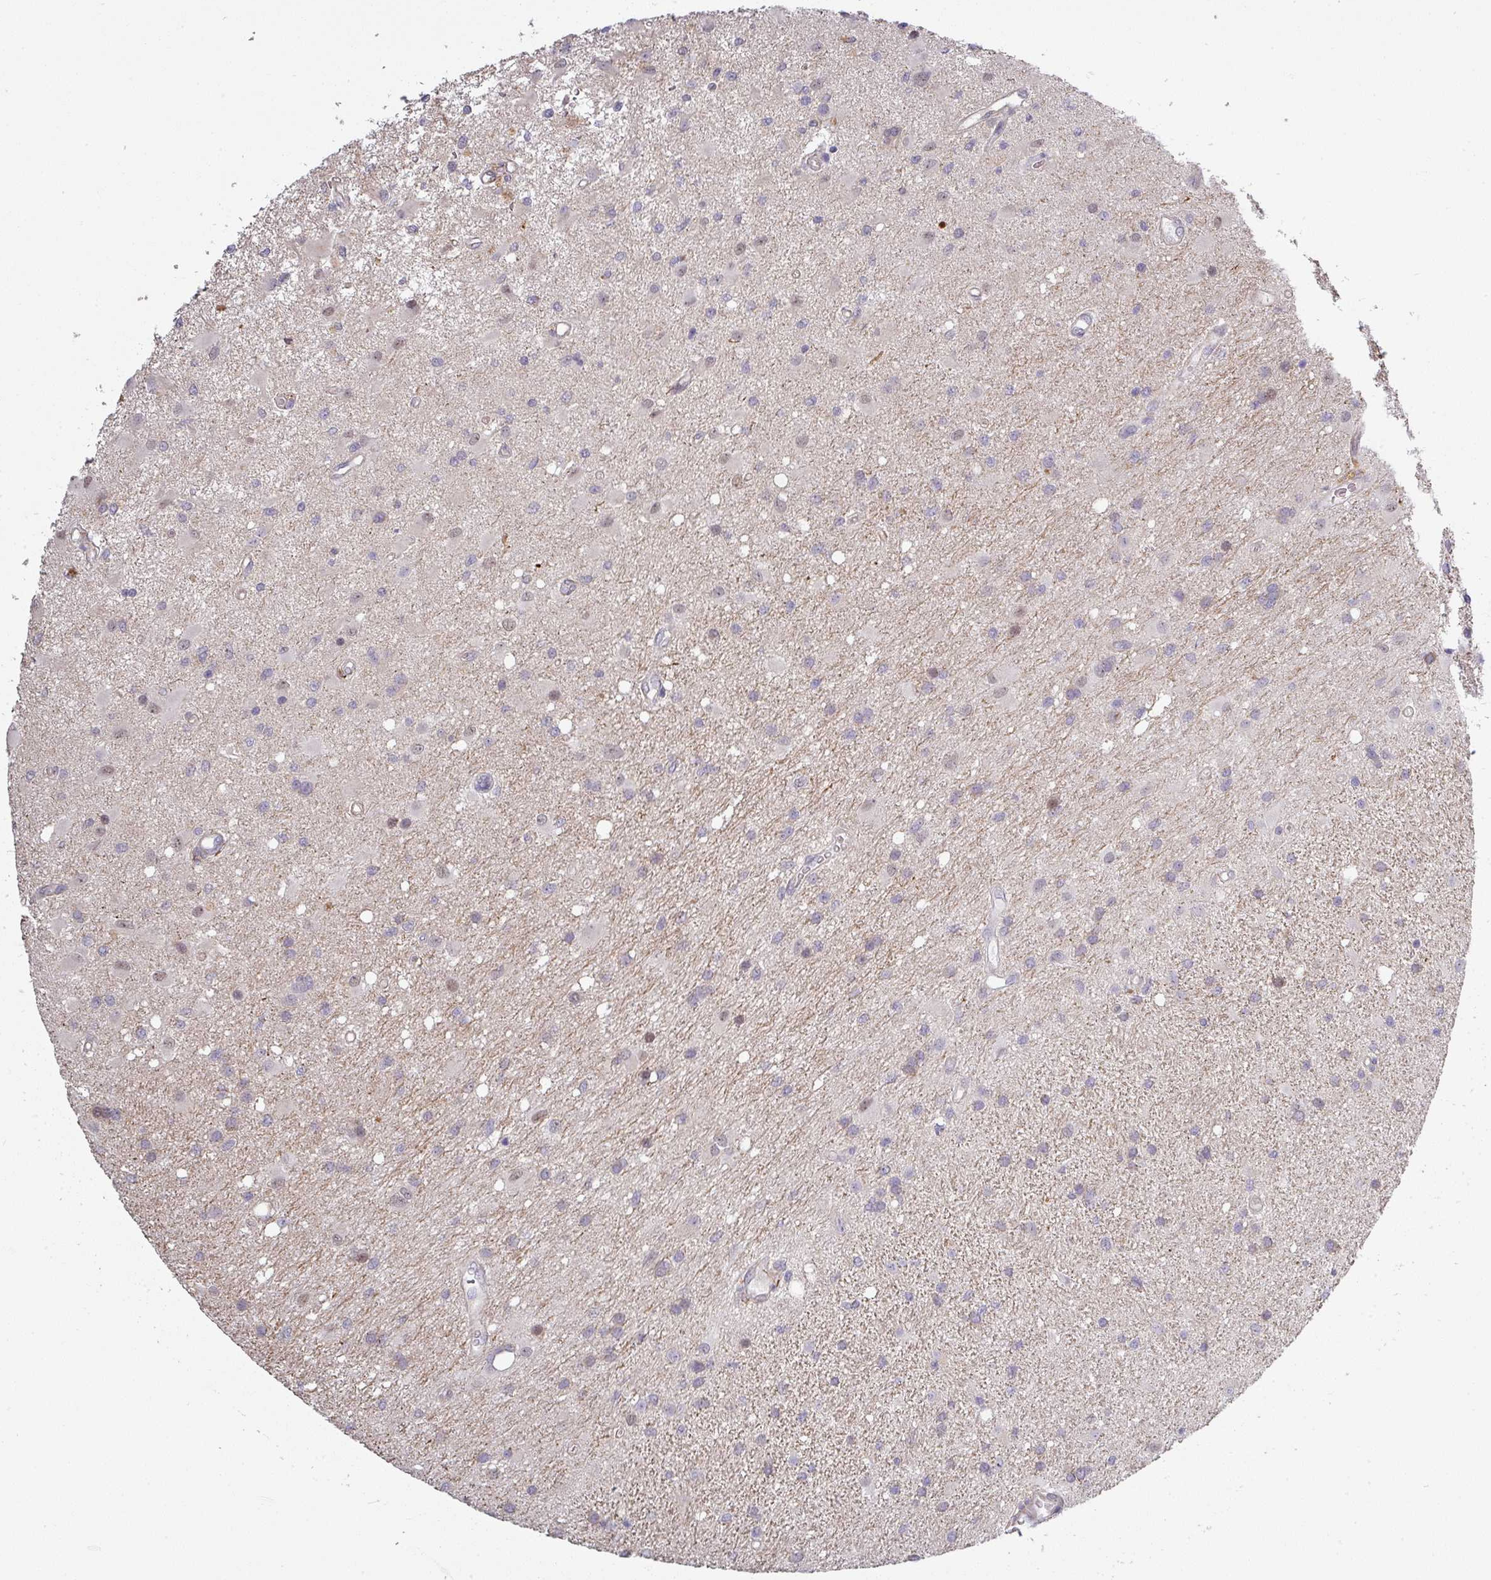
{"staining": {"intensity": "negative", "quantity": "none", "location": "none"}, "tissue": "glioma", "cell_type": "Tumor cells", "image_type": "cancer", "snomed": [{"axis": "morphology", "description": "Glioma, malignant, High grade"}, {"axis": "topography", "description": "Brain"}], "caption": "High-grade glioma (malignant) stained for a protein using immunohistochemistry (IHC) reveals no staining tumor cells.", "gene": "C2orf16", "patient": {"sex": "male", "age": 67}}